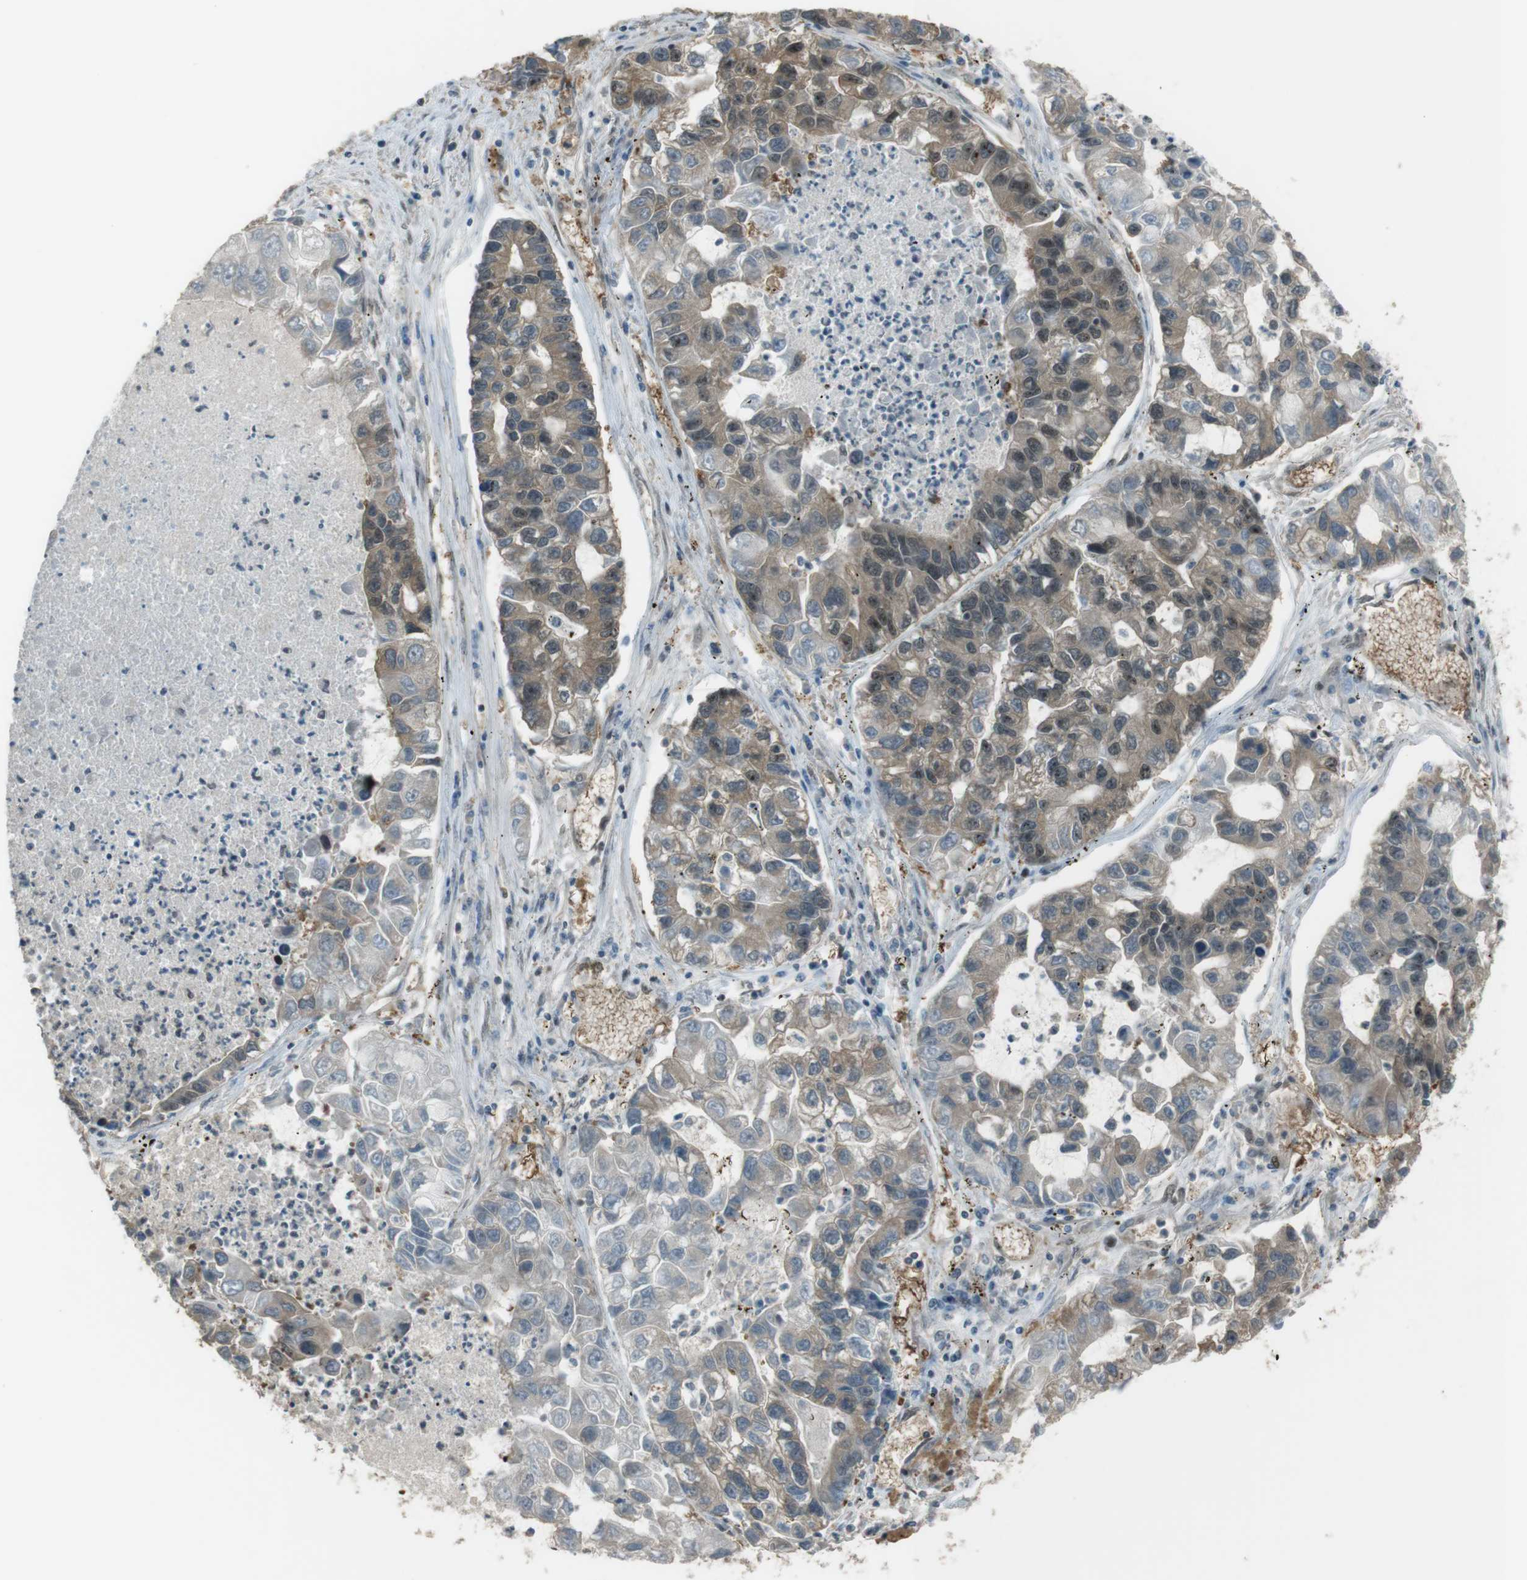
{"staining": {"intensity": "moderate", "quantity": "25%-75%", "location": "cytoplasmic/membranous,nuclear"}, "tissue": "lung cancer", "cell_type": "Tumor cells", "image_type": "cancer", "snomed": [{"axis": "morphology", "description": "Adenocarcinoma, NOS"}, {"axis": "topography", "description": "Lung"}], "caption": "An immunohistochemistry (IHC) micrograph of neoplastic tissue is shown. Protein staining in brown highlights moderate cytoplasmic/membranous and nuclear positivity in lung cancer within tumor cells.", "gene": "SLITRK5", "patient": {"sex": "female", "age": 51}}